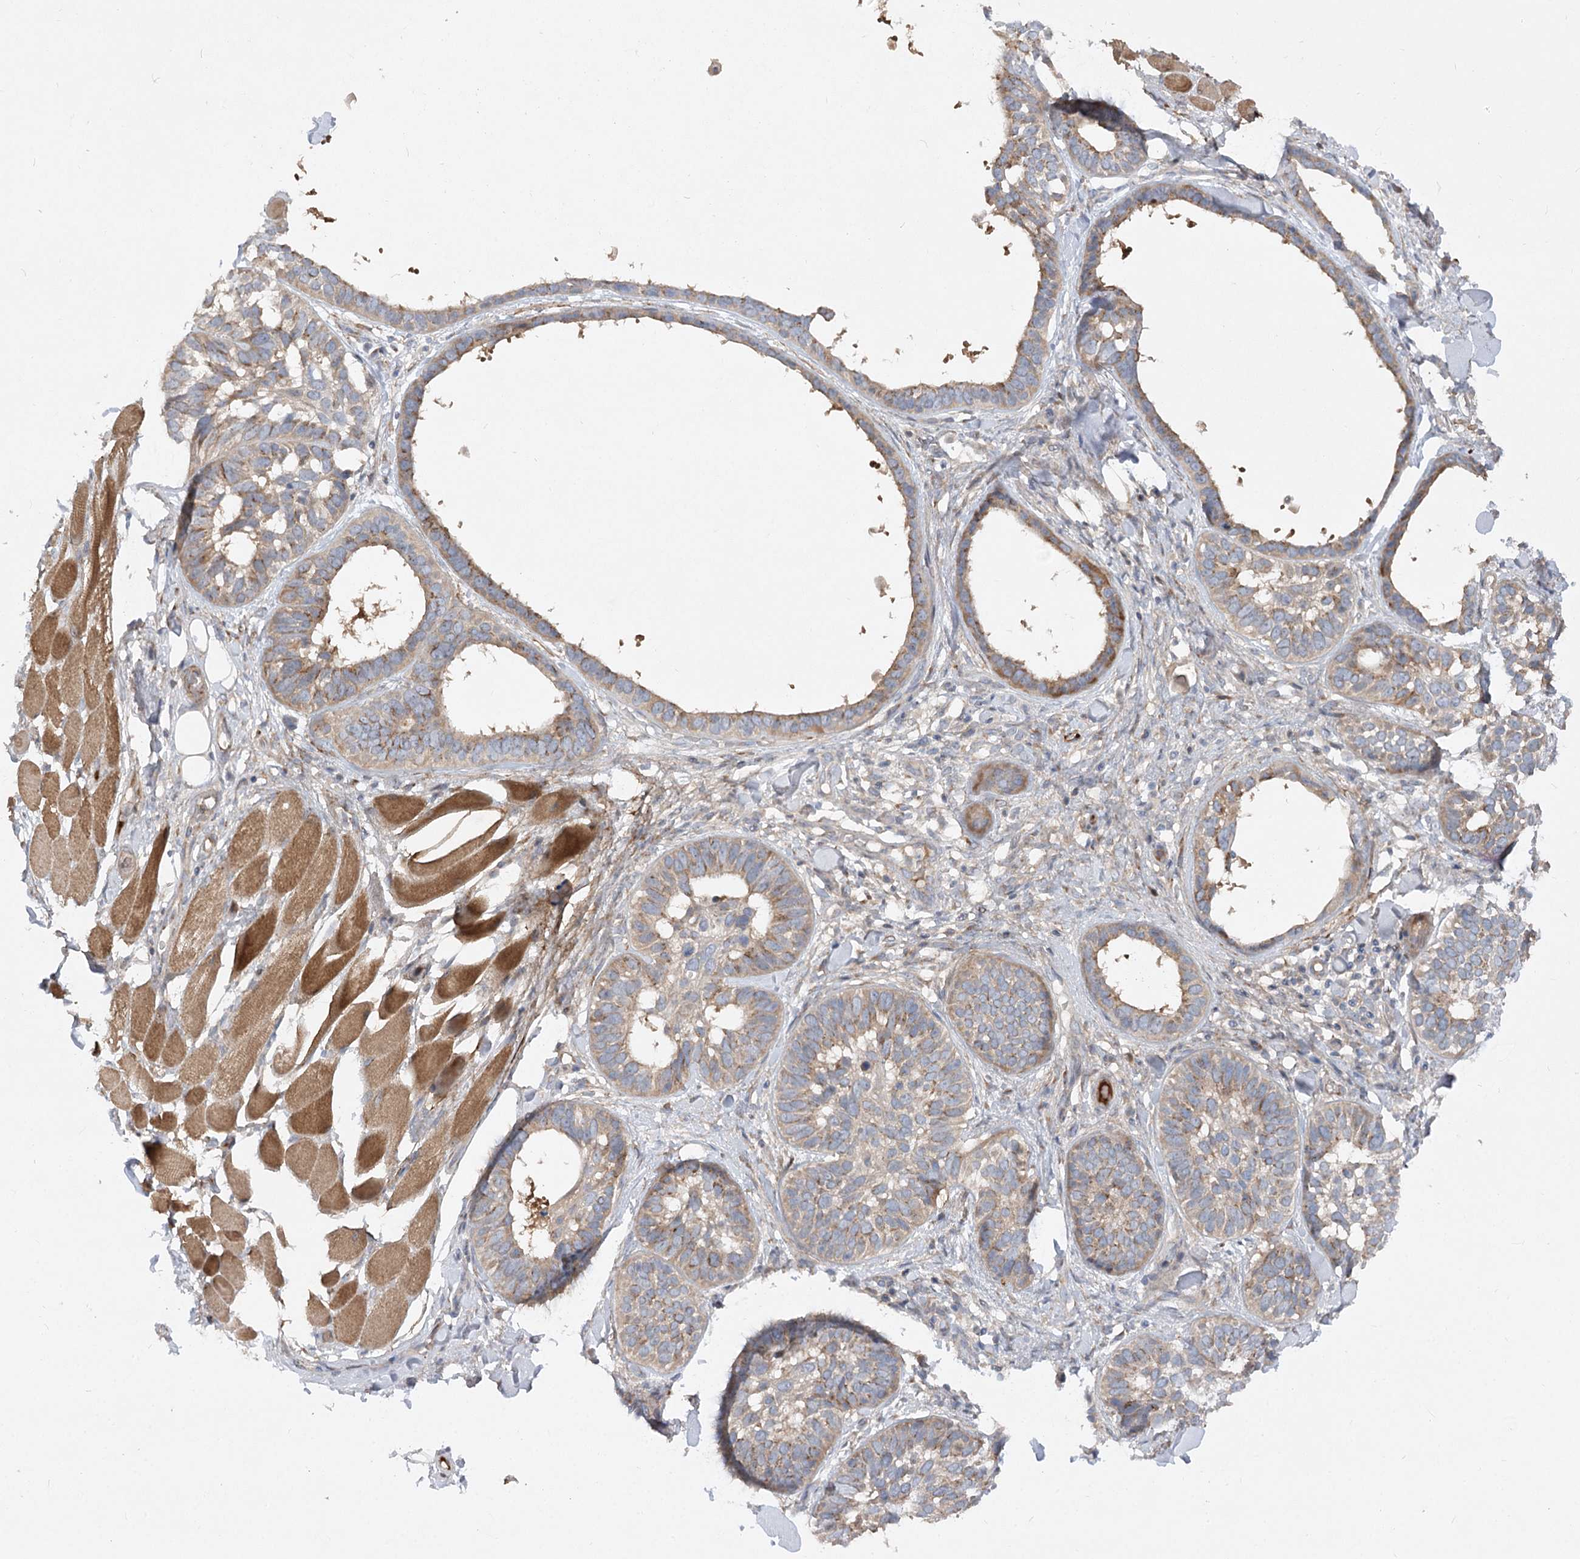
{"staining": {"intensity": "weak", "quantity": ">75%", "location": "cytoplasmic/membranous"}, "tissue": "skin cancer", "cell_type": "Tumor cells", "image_type": "cancer", "snomed": [{"axis": "morphology", "description": "Basal cell carcinoma"}, {"axis": "topography", "description": "Skin"}], "caption": "The histopathology image reveals a brown stain indicating the presence of a protein in the cytoplasmic/membranous of tumor cells in skin cancer. (brown staining indicates protein expression, while blue staining denotes nuclei).", "gene": "FGF19", "patient": {"sex": "male", "age": 62}}